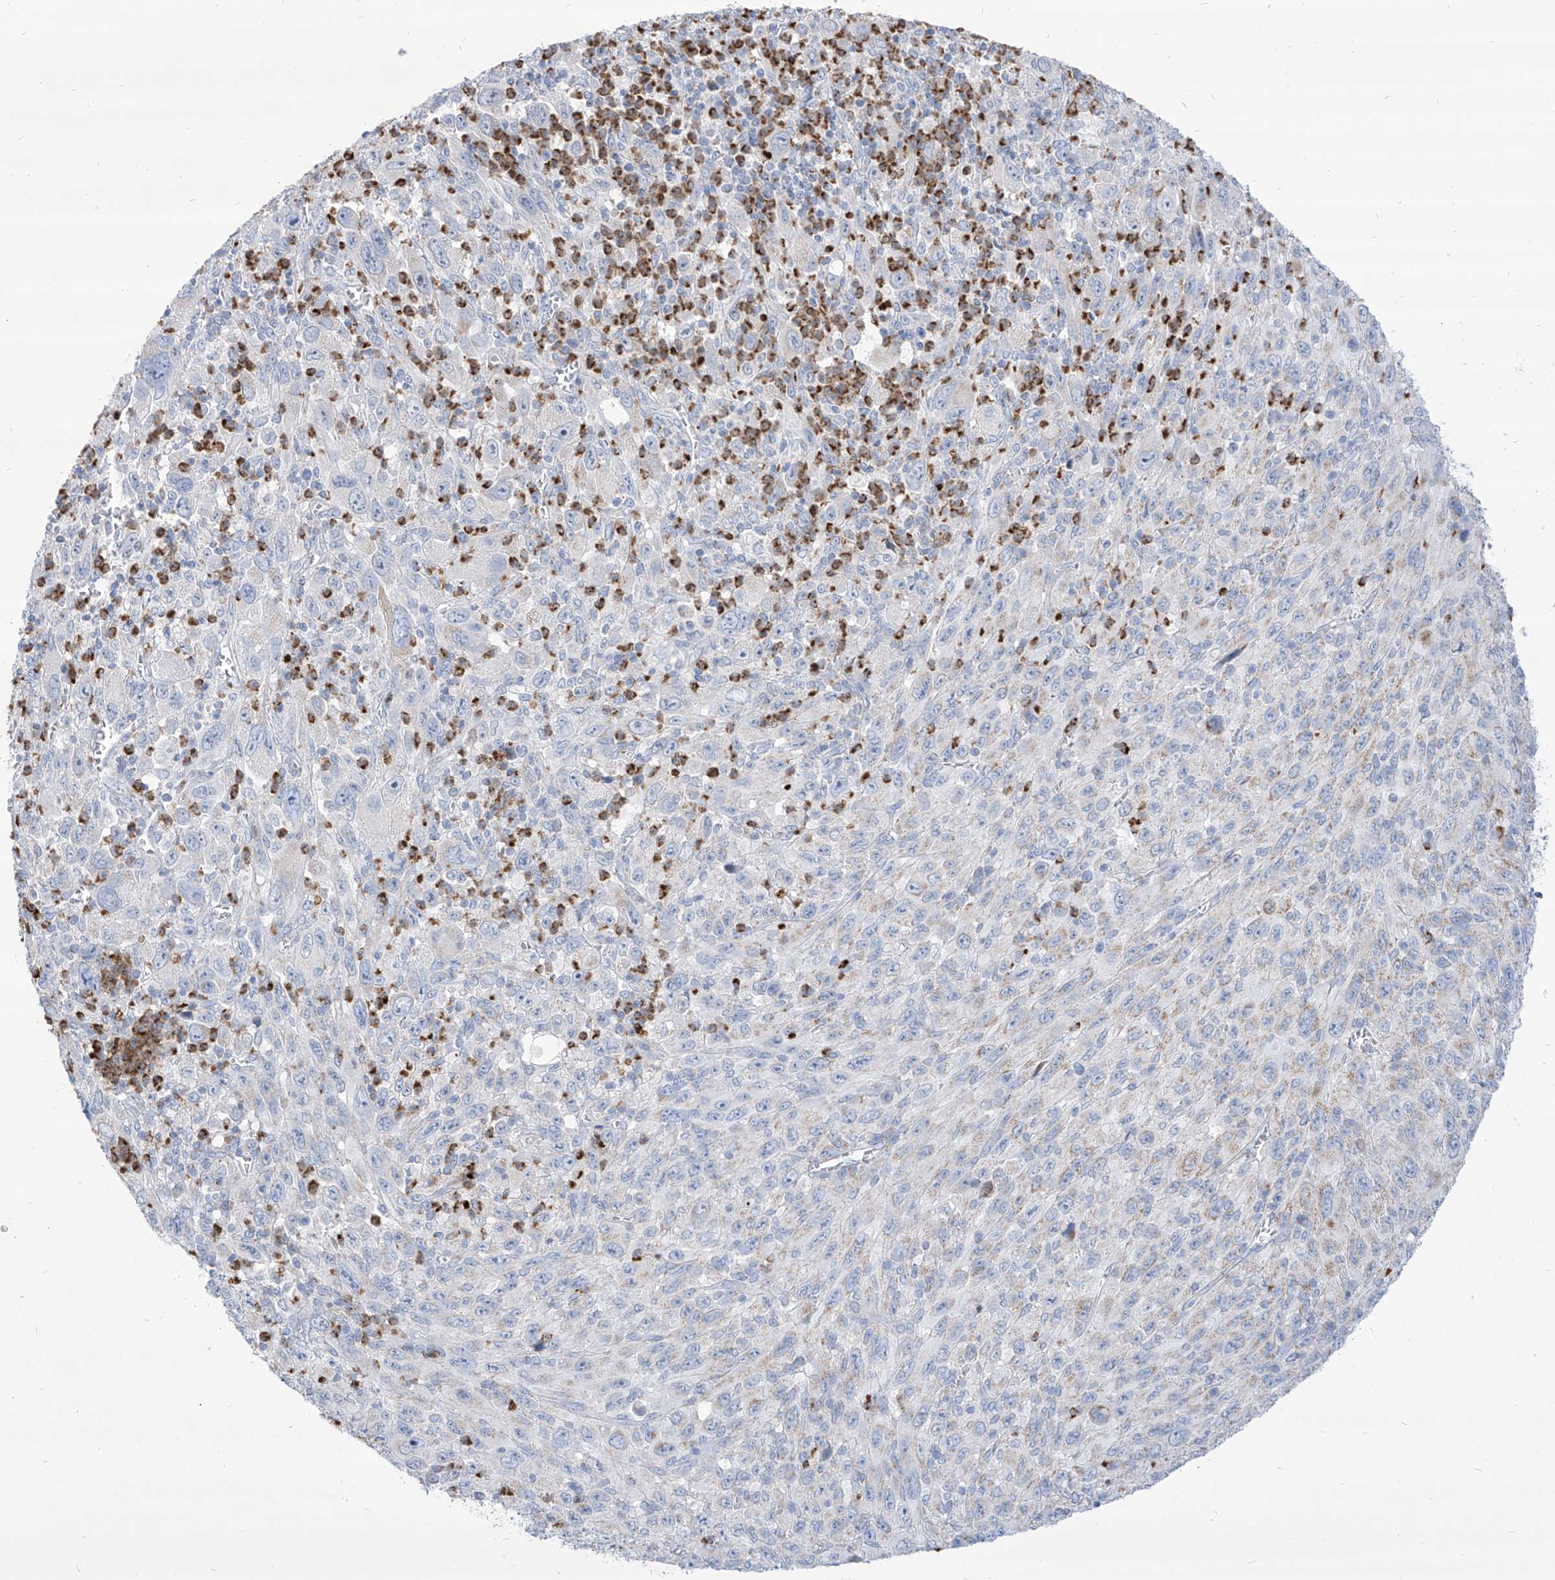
{"staining": {"intensity": "negative", "quantity": "none", "location": "none"}, "tissue": "melanoma", "cell_type": "Tumor cells", "image_type": "cancer", "snomed": [{"axis": "morphology", "description": "Malignant melanoma, Metastatic site"}, {"axis": "topography", "description": "Skin"}], "caption": "Human melanoma stained for a protein using IHC exhibits no expression in tumor cells.", "gene": "COQ3", "patient": {"sex": "female", "age": 56}}